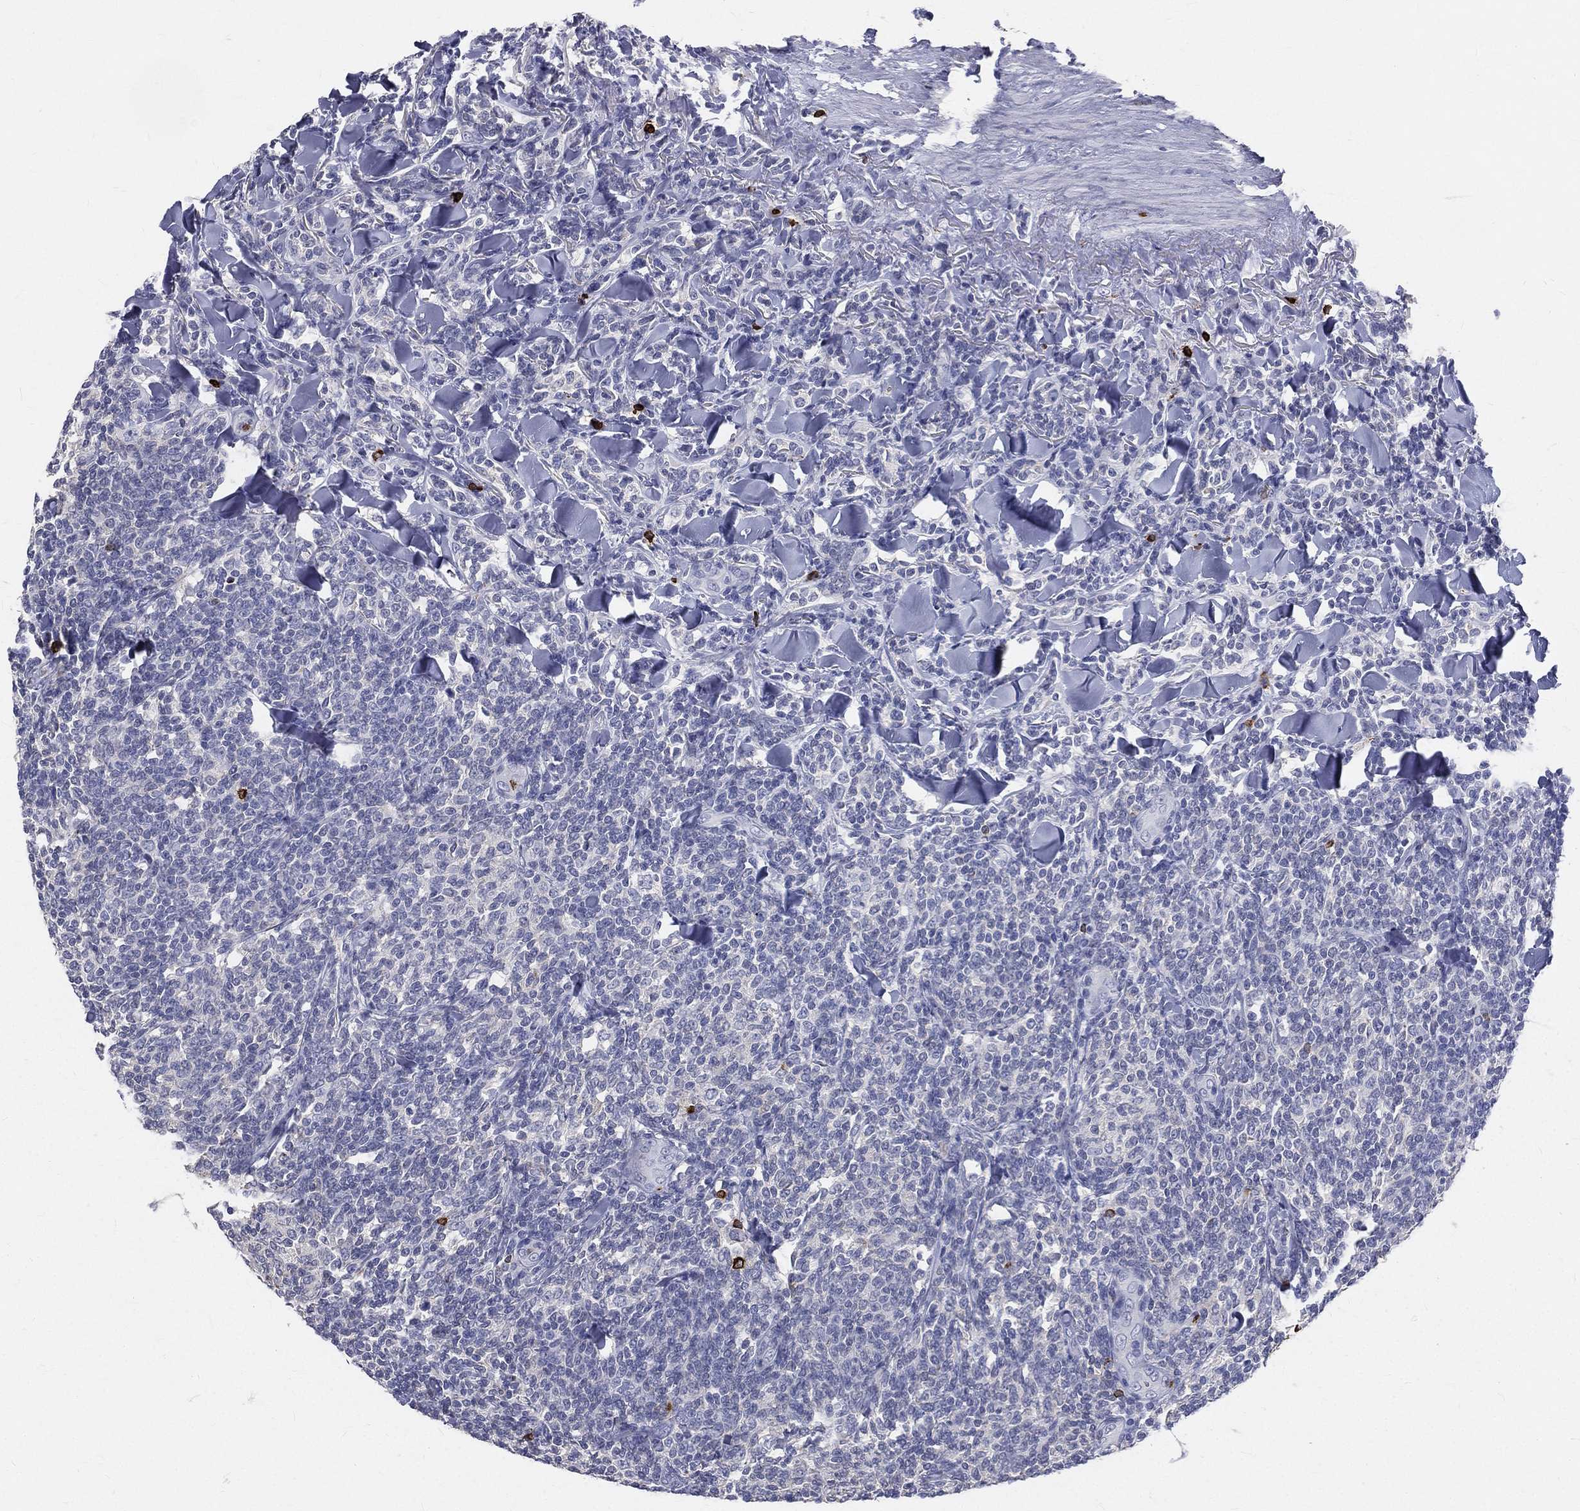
{"staining": {"intensity": "negative", "quantity": "none", "location": "none"}, "tissue": "lymphoma", "cell_type": "Tumor cells", "image_type": "cancer", "snomed": [{"axis": "morphology", "description": "Malignant lymphoma, non-Hodgkin's type, Low grade"}, {"axis": "topography", "description": "Lymph node"}], "caption": "Immunohistochemistry (IHC) of human malignant lymphoma, non-Hodgkin's type (low-grade) reveals no staining in tumor cells.", "gene": "CTSW", "patient": {"sex": "female", "age": 56}}